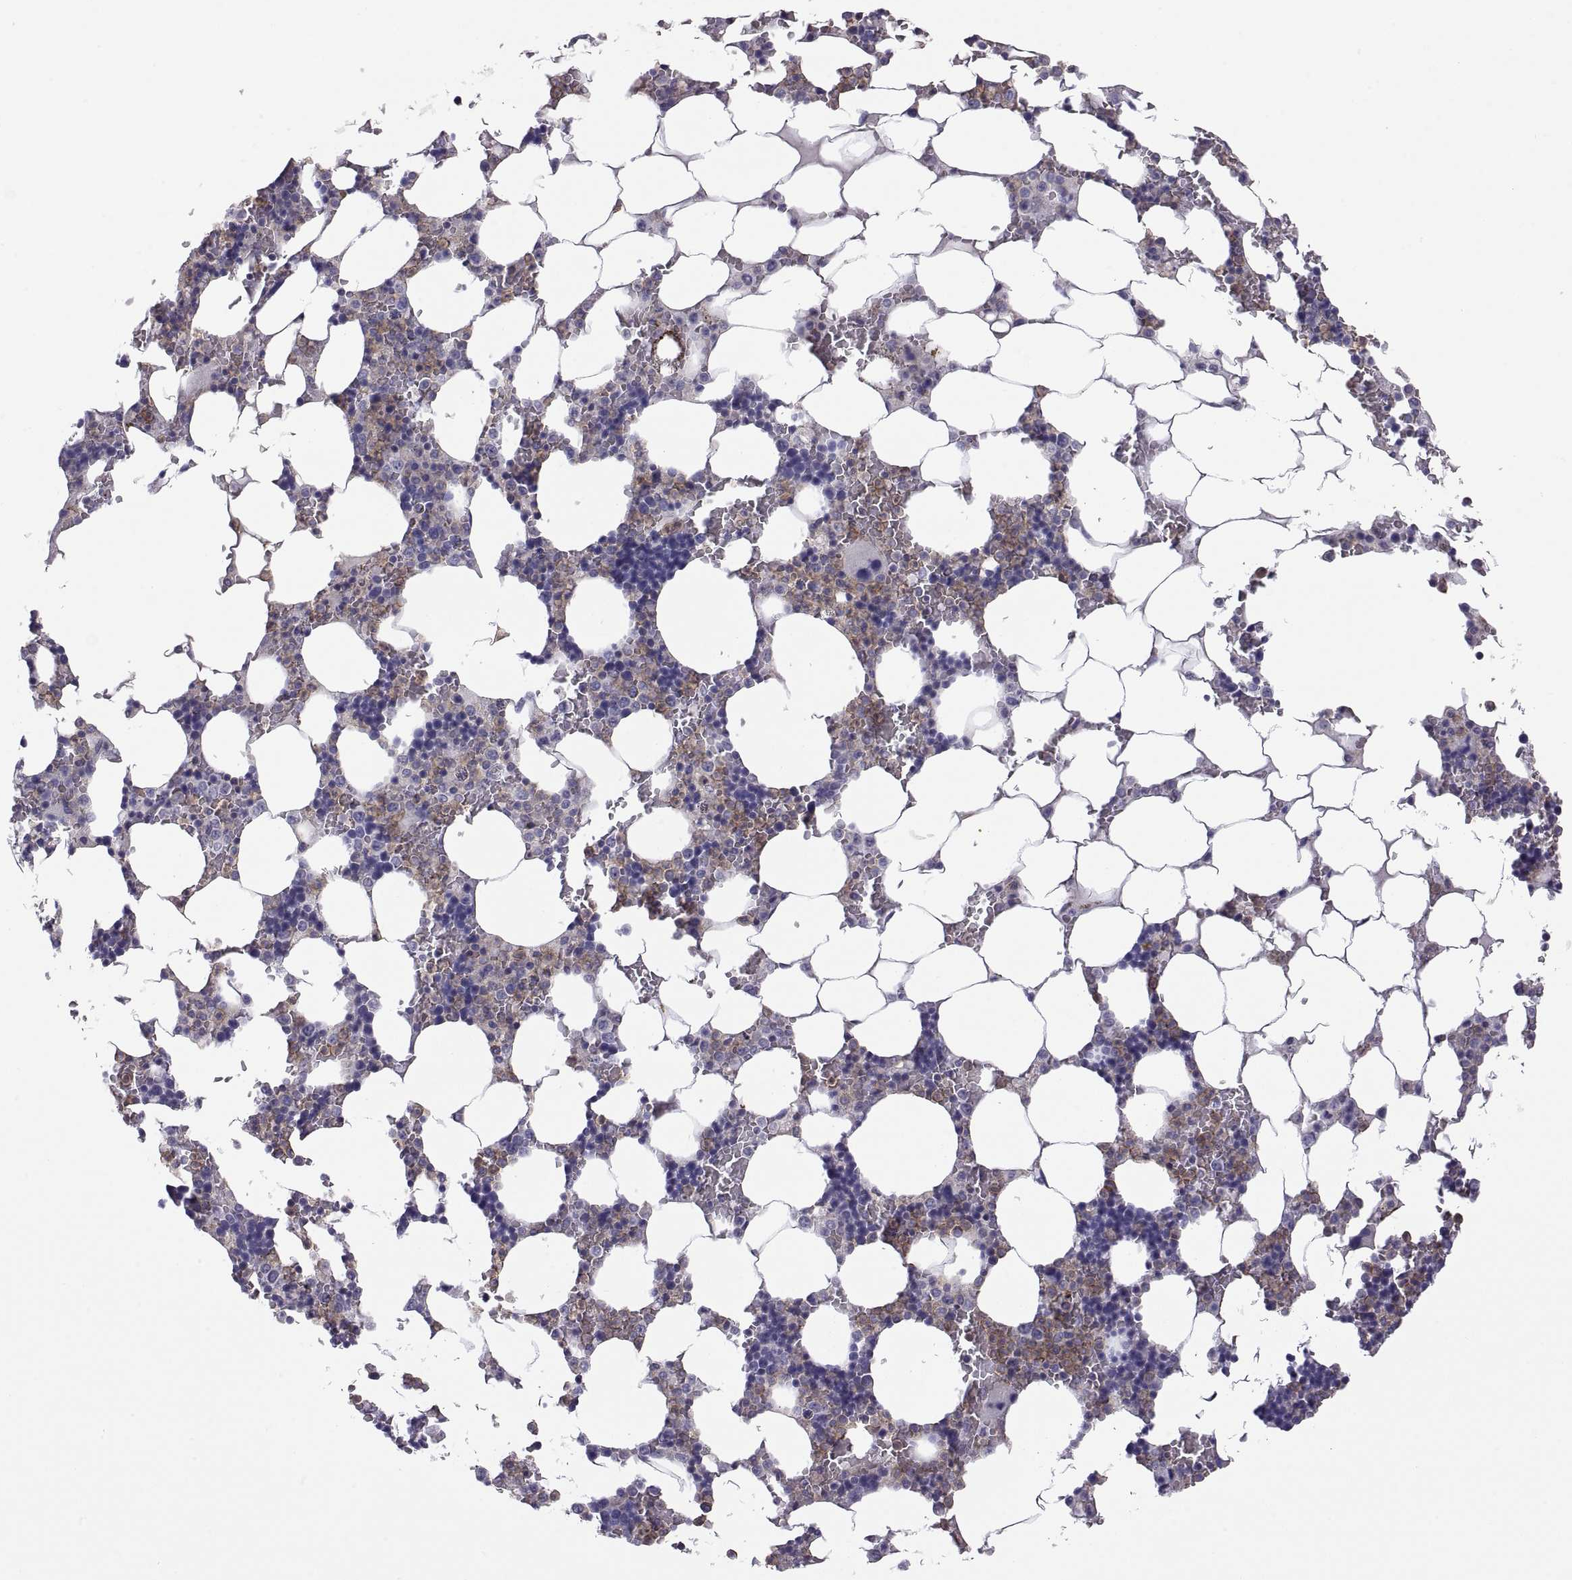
{"staining": {"intensity": "weak", "quantity": "25%-75%", "location": "cytoplasmic/membranous"}, "tissue": "bone marrow", "cell_type": "Hematopoietic cells", "image_type": "normal", "snomed": [{"axis": "morphology", "description": "Normal tissue, NOS"}, {"axis": "topography", "description": "Bone marrow"}], "caption": "High-power microscopy captured an IHC image of normal bone marrow, revealing weak cytoplasmic/membranous positivity in approximately 25%-75% of hematopoietic cells.", "gene": "RGS19", "patient": {"sex": "male", "age": 51}}